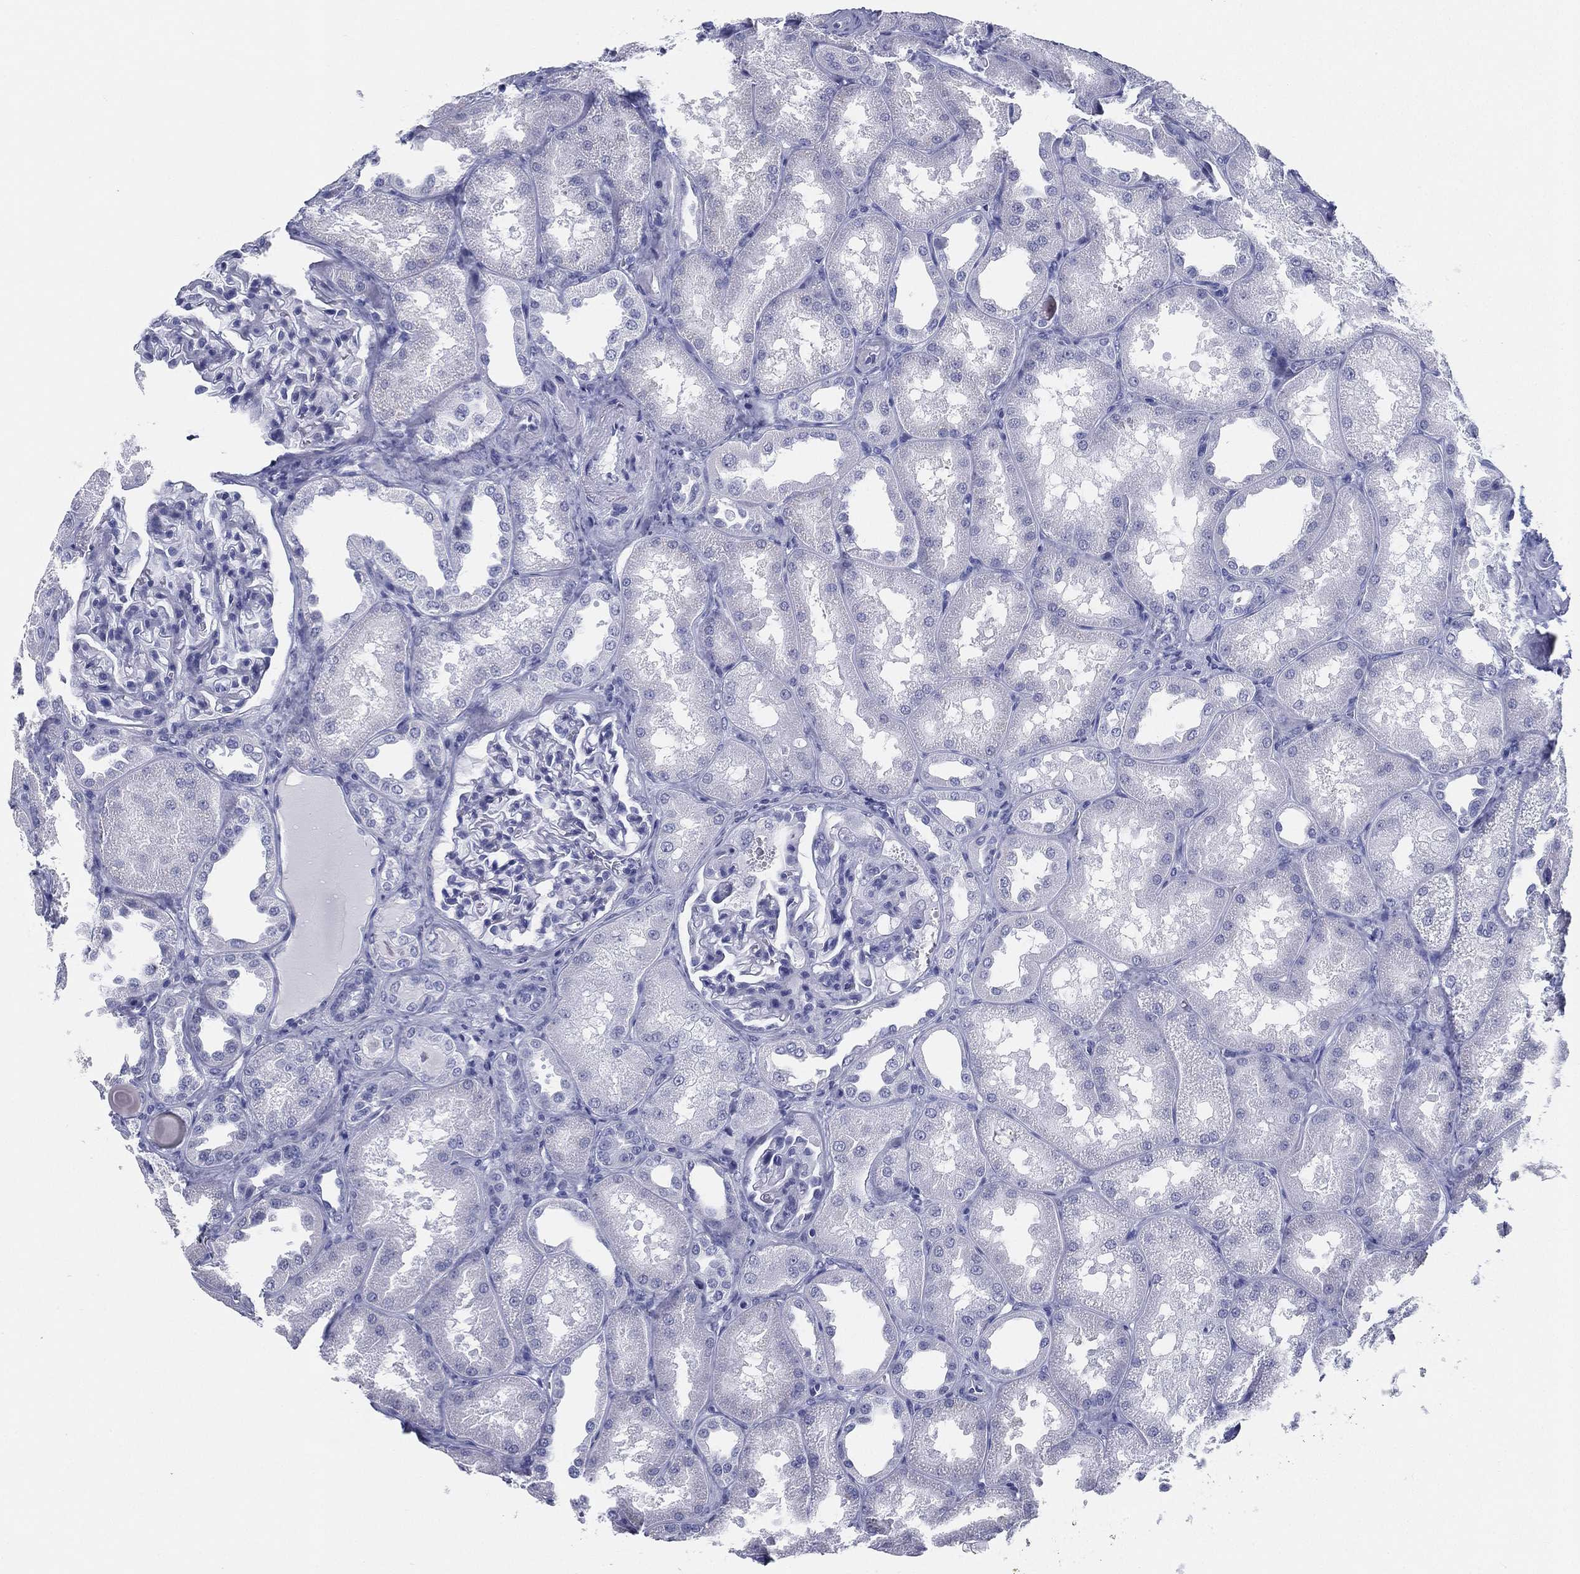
{"staining": {"intensity": "negative", "quantity": "none", "location": "none"}, "tissue": "kidney", "cell_type": "Cells in glomeruli", "image_type": "normal", "snomed": [{"axis": "morphology", "description": "Normal tissue, NOS"}, {"axis": "topography", "description": "Kidney"}], "caption": "This is an immunohistochemistry micrograph of normal kidney. There is no staining in cells in glomeruli.", "gene": "ATP1B2", "patient": {"sex": "male", "age": 61}}